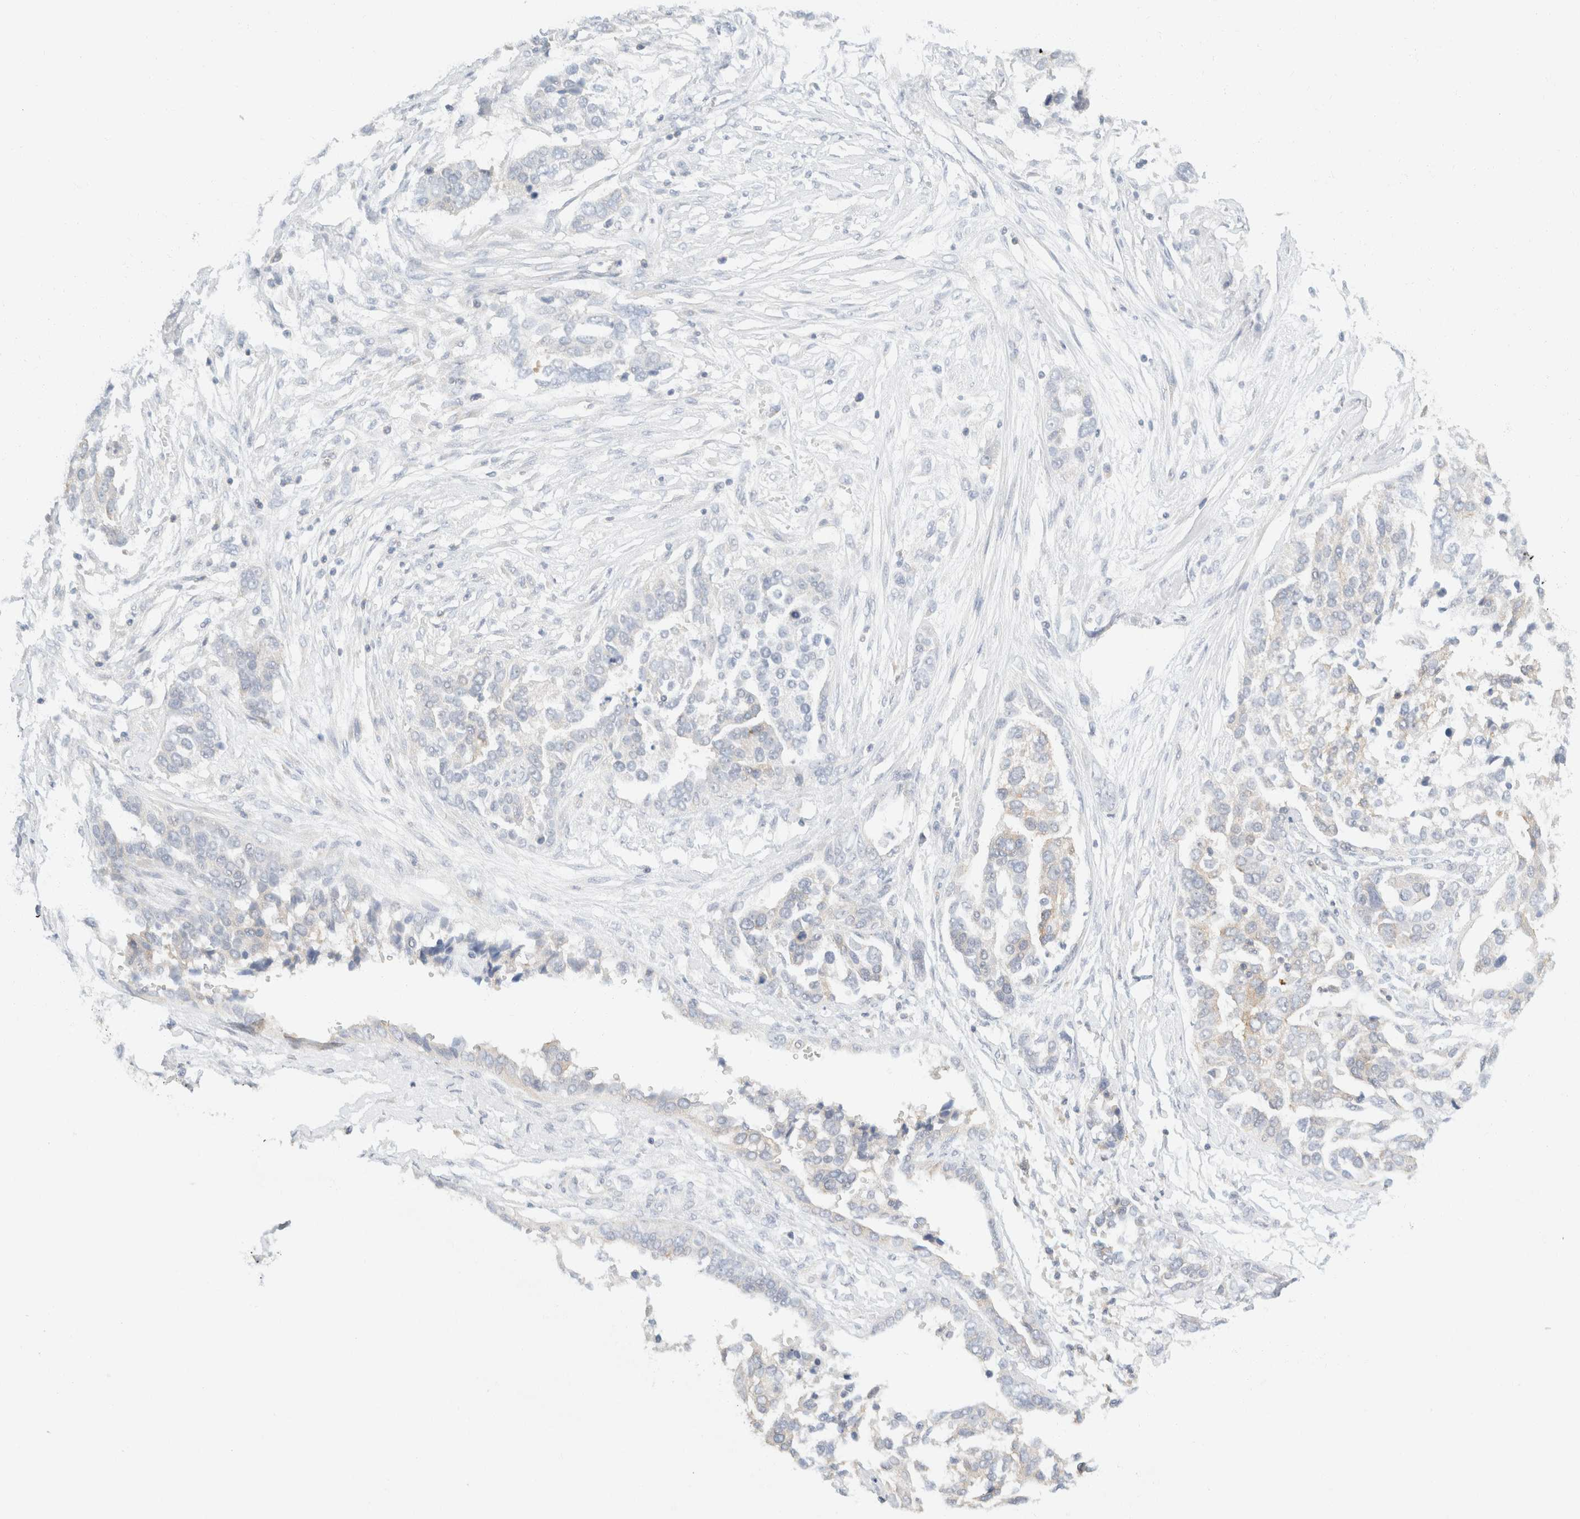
{"staining": {"intensity": "negative", "quantity": "none", "location": "none"}, "tissue": "ovarian cancer", "cell_type": "Tumor cells", "image_type": "cancer", "snomed": [{"axis": "morphology", "description": "Cystadenocarcinoma, serous, NOS"}, {"axis": "topography", "description": "Ovary"}], "caption": "Immunohistochemistry micrograph of human serous cystadenocarcinoma (ovarian) stained for a protein (brown), which shows no expression in tumor cells.", "gene": "SH3GLB2", "patient": {"sex": "female", "age": 44}}